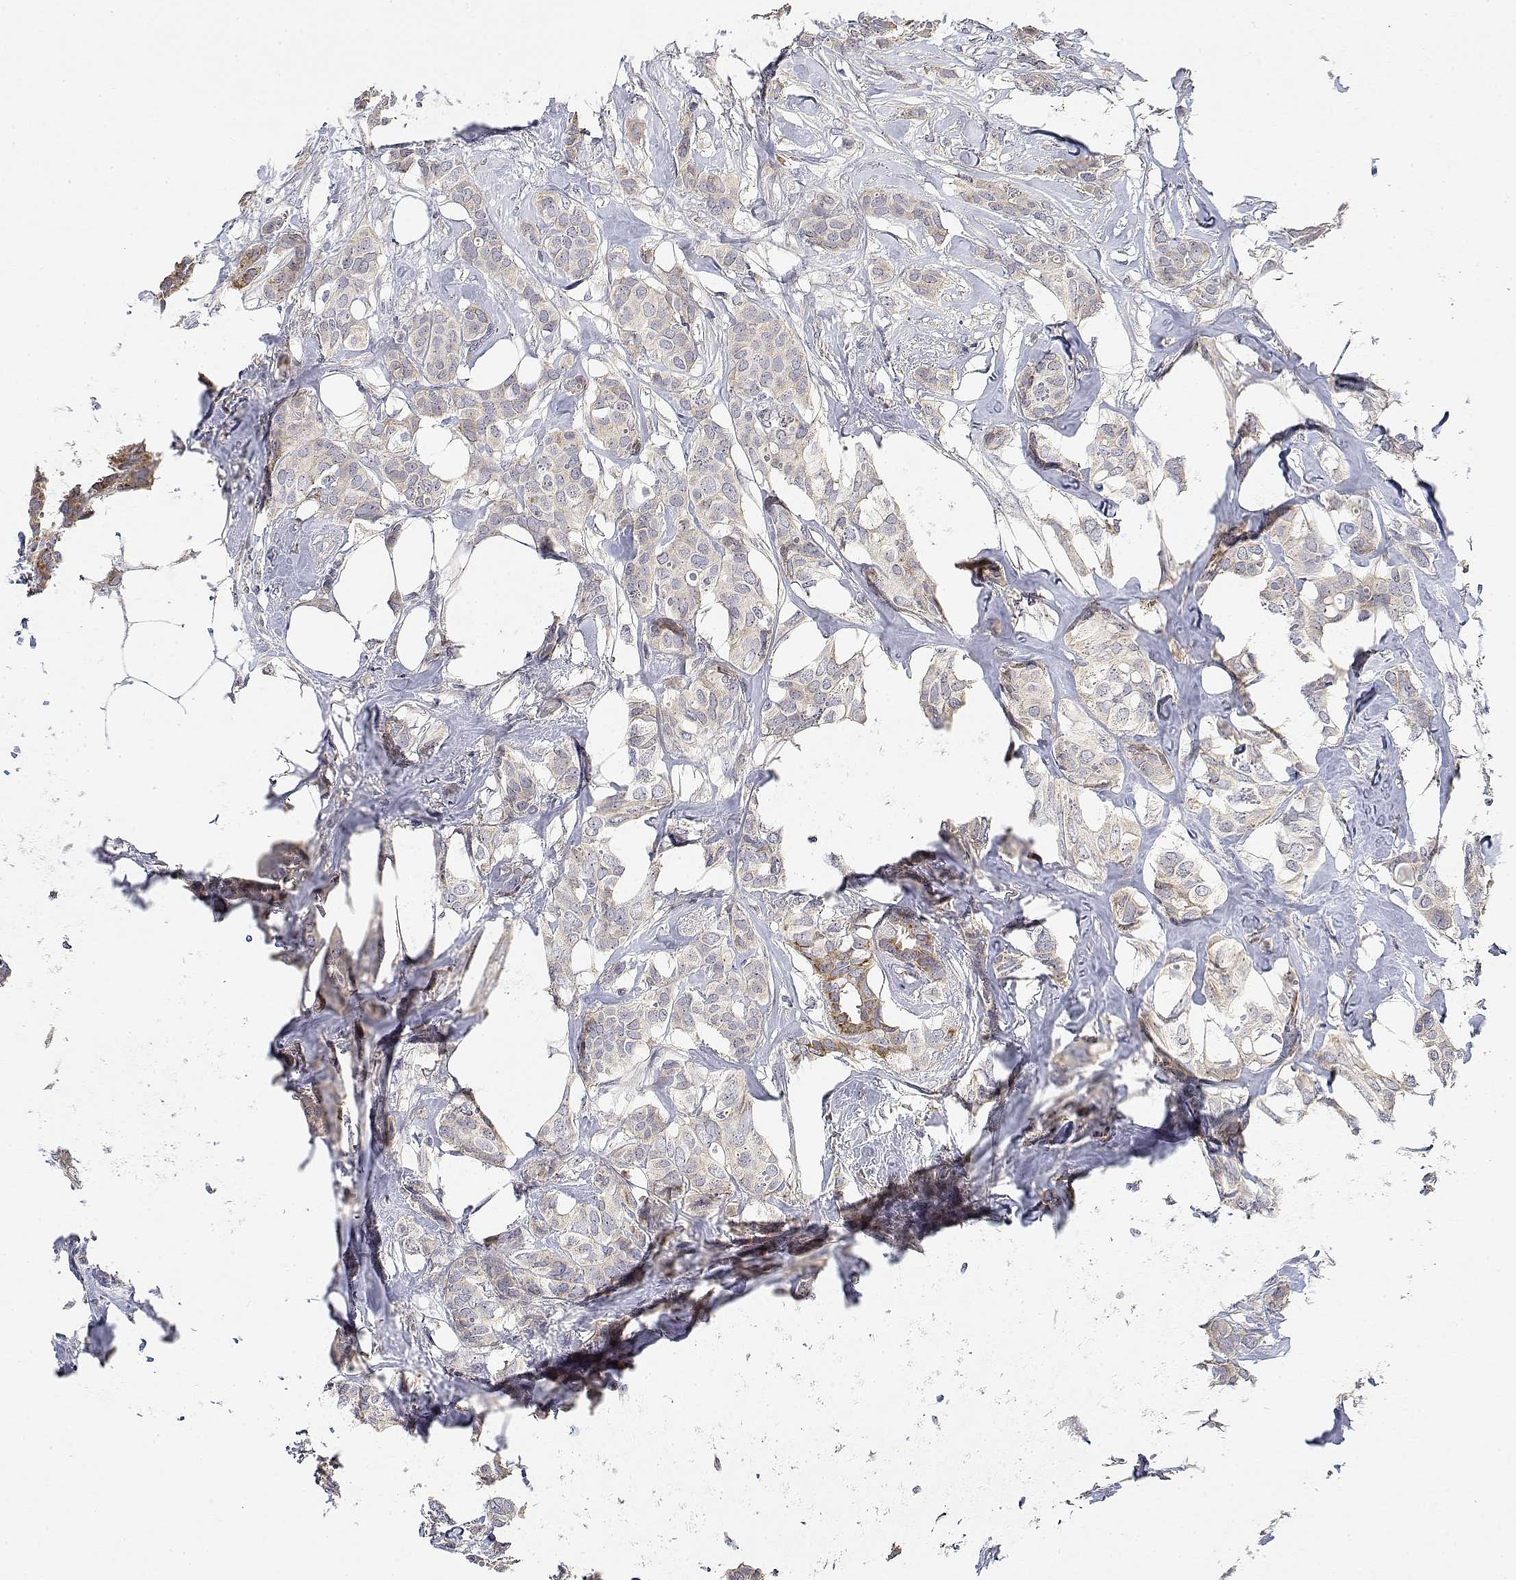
{"staining": {"intensity": "weak", "quantity": "<25%", "location": "cytoplasmic/membranous"}, "tissue": "breast cancer", "cell_type": "Tumor cells", "image_type": "cancer", "snomed": [{"axis": "morphology", "description": "Duct carcinoma"}, {"axis": "topography", "description": "Breast"}], "caption": "Immunohistochemistry image of breast cancer (intraductal carcinoma) stained for a protein (brown), which reveals no positivity in tumor cells.", "gene": "LONRF3", "patient": {"sex": "female", "age": 62}}